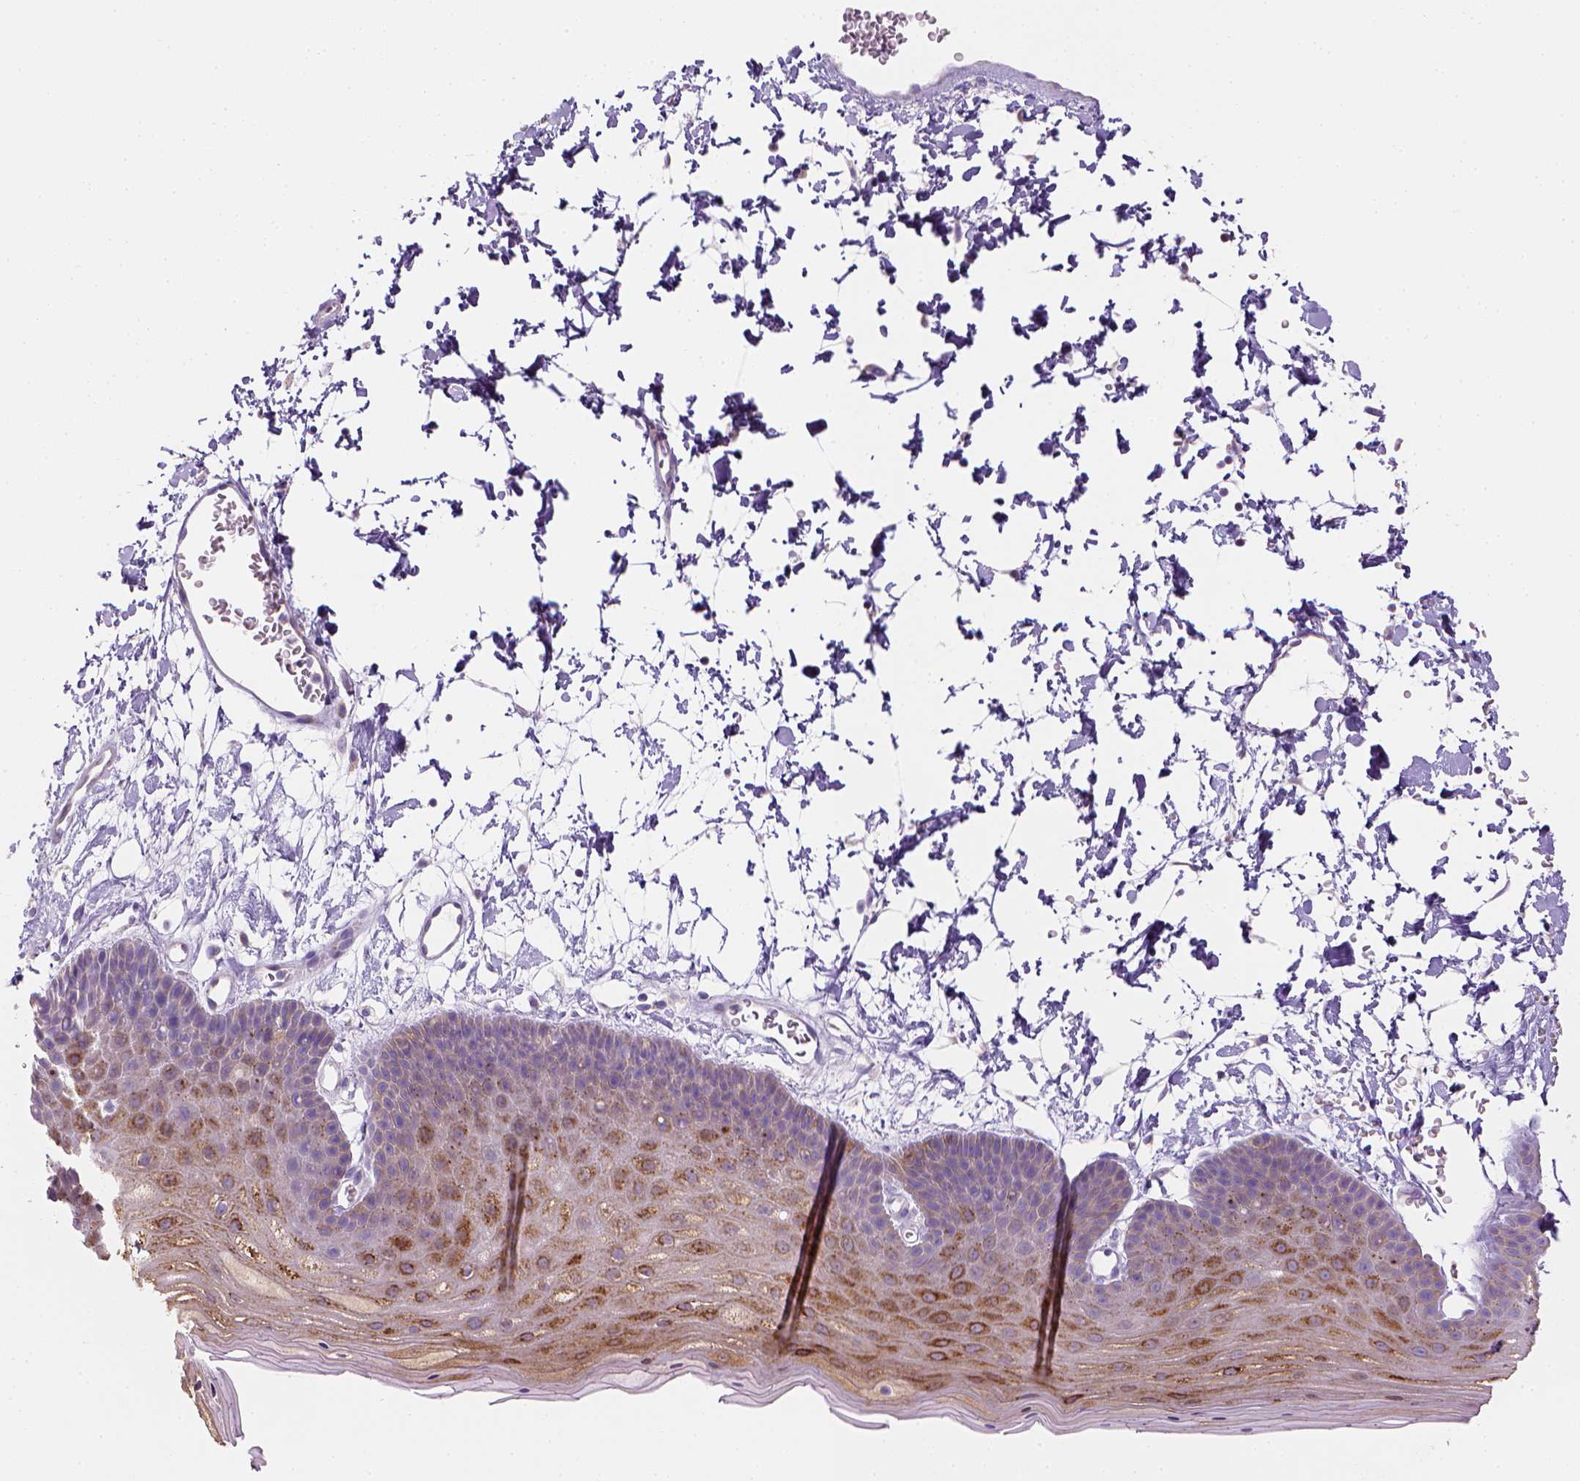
{"staining": {"intensity": "moderate", "quantity": "25%-75%", "location": "cytoplasmic/membranous"}, "tissue": "skin", "cell_type": "Epidermal cells", "image_type": "normal", "snomed": [{"axis": "morphology", "description": "Normal tissue, NOS"}, {"axis": "topography", "description": "Anal"}], "caption": "IHC (DAB (3,3'-diaminobenzidine)) staining of unremarkable skin exhibits moderate cytoplasmic/membranous protein expression in about 25%-75% of epidermal cells. (DAB (3,3'-diaminobenzidine) IHC, brown staining for protein, blue staining for nuclei).", "gene": "CES2", "patient": {"sex": "male", "age": 53}}